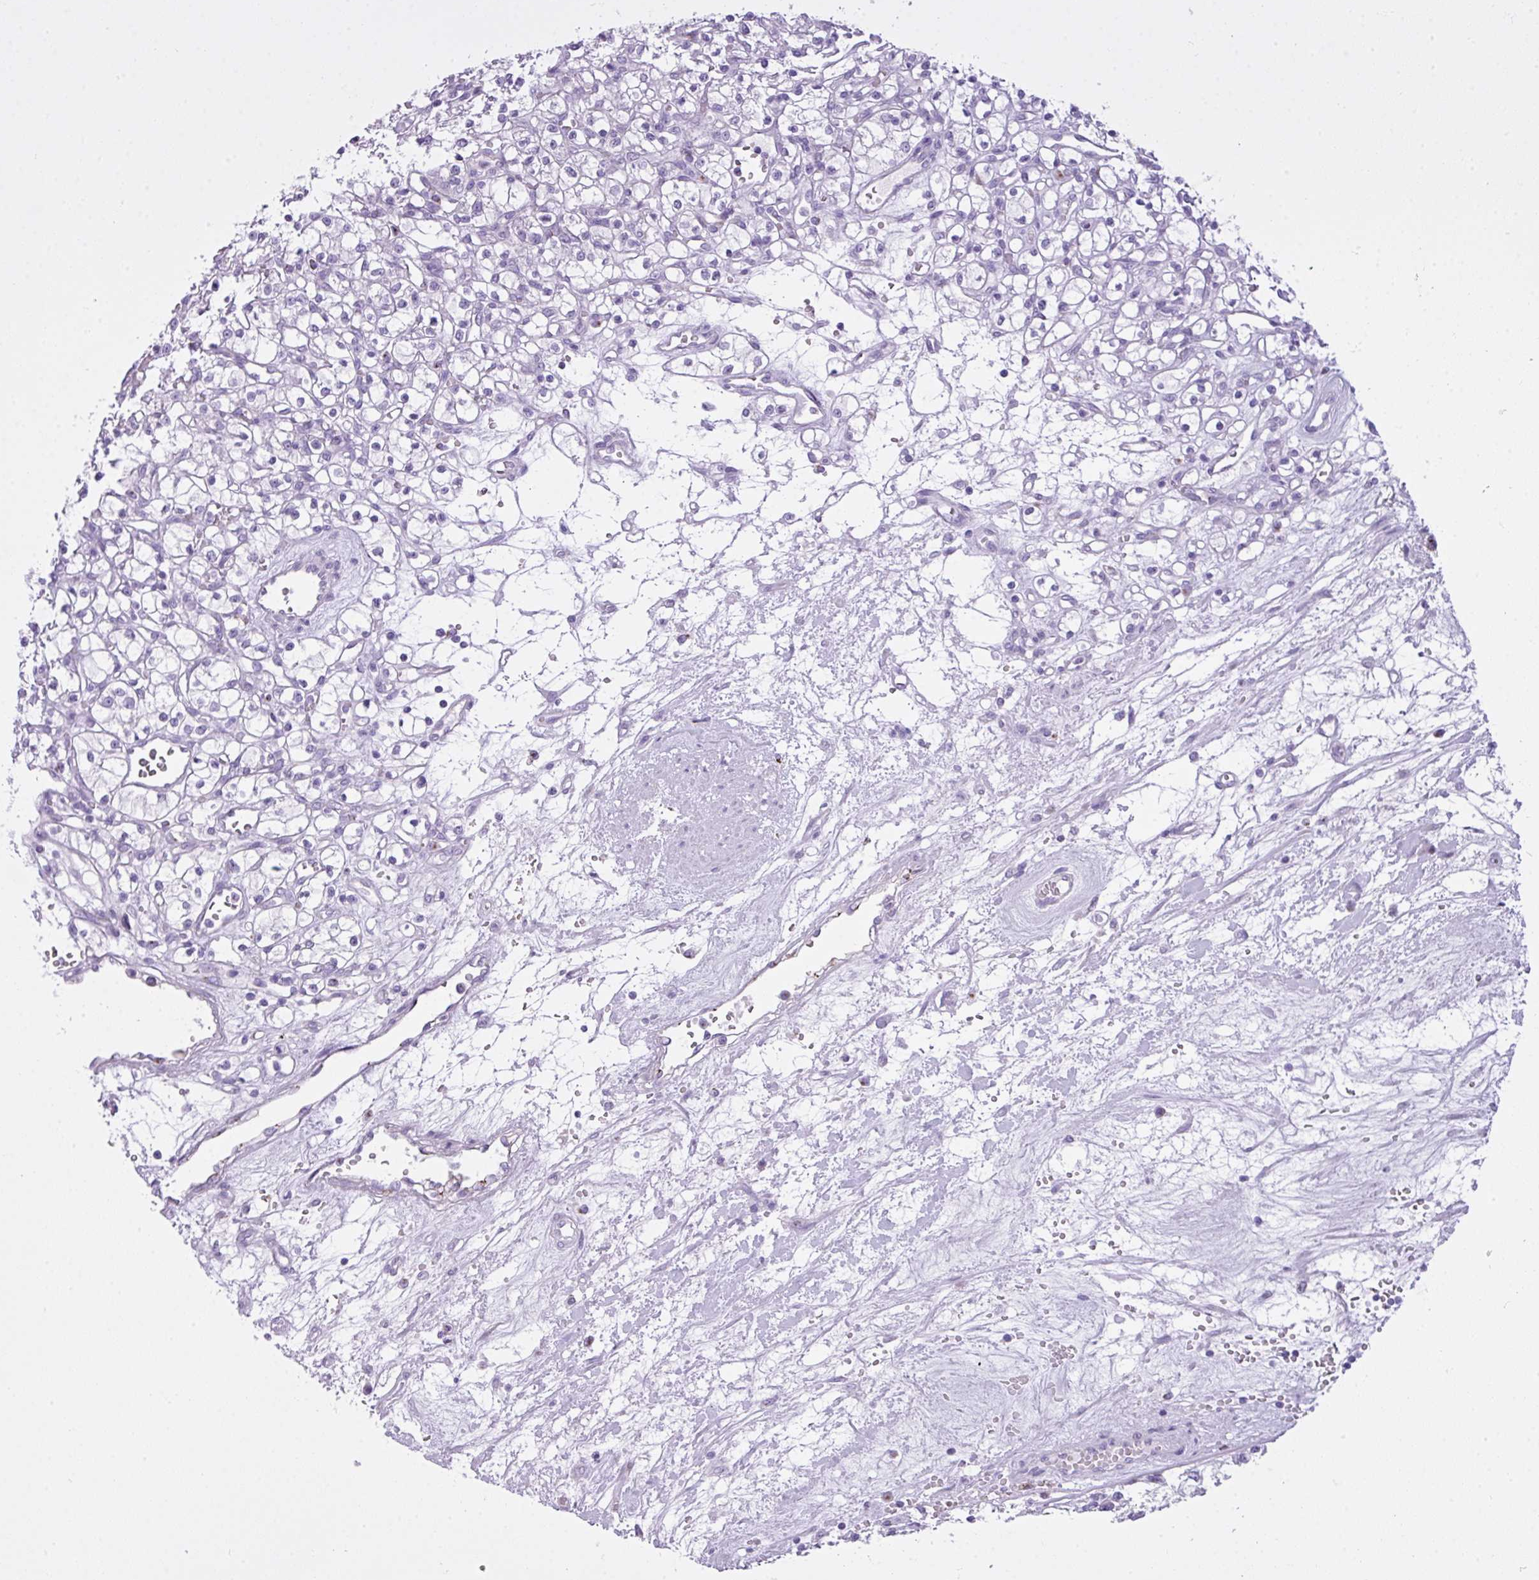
{"staining": {"intensity": "negative", "quantity": "none", "location": "none"}, "tissue": "renal cancer", "cell_type": "Tumor cells", "image_type": "cancer", "snomed": [{"axis": "morphology", "description": "Adenocarcinoma, NOS"}, {"axis": "topography", "description": "Kidney"}], "caption": "High magnification brightfield microscopy of renal adenocarcinoma stained with DAB (3,3'-diaminobenzidine) (brown) and counterstained with hematoxylin (blue): tumor cells show no significant expression.", "gene": "FAM43A", "patient": {"sex": "female", "age": 59}}